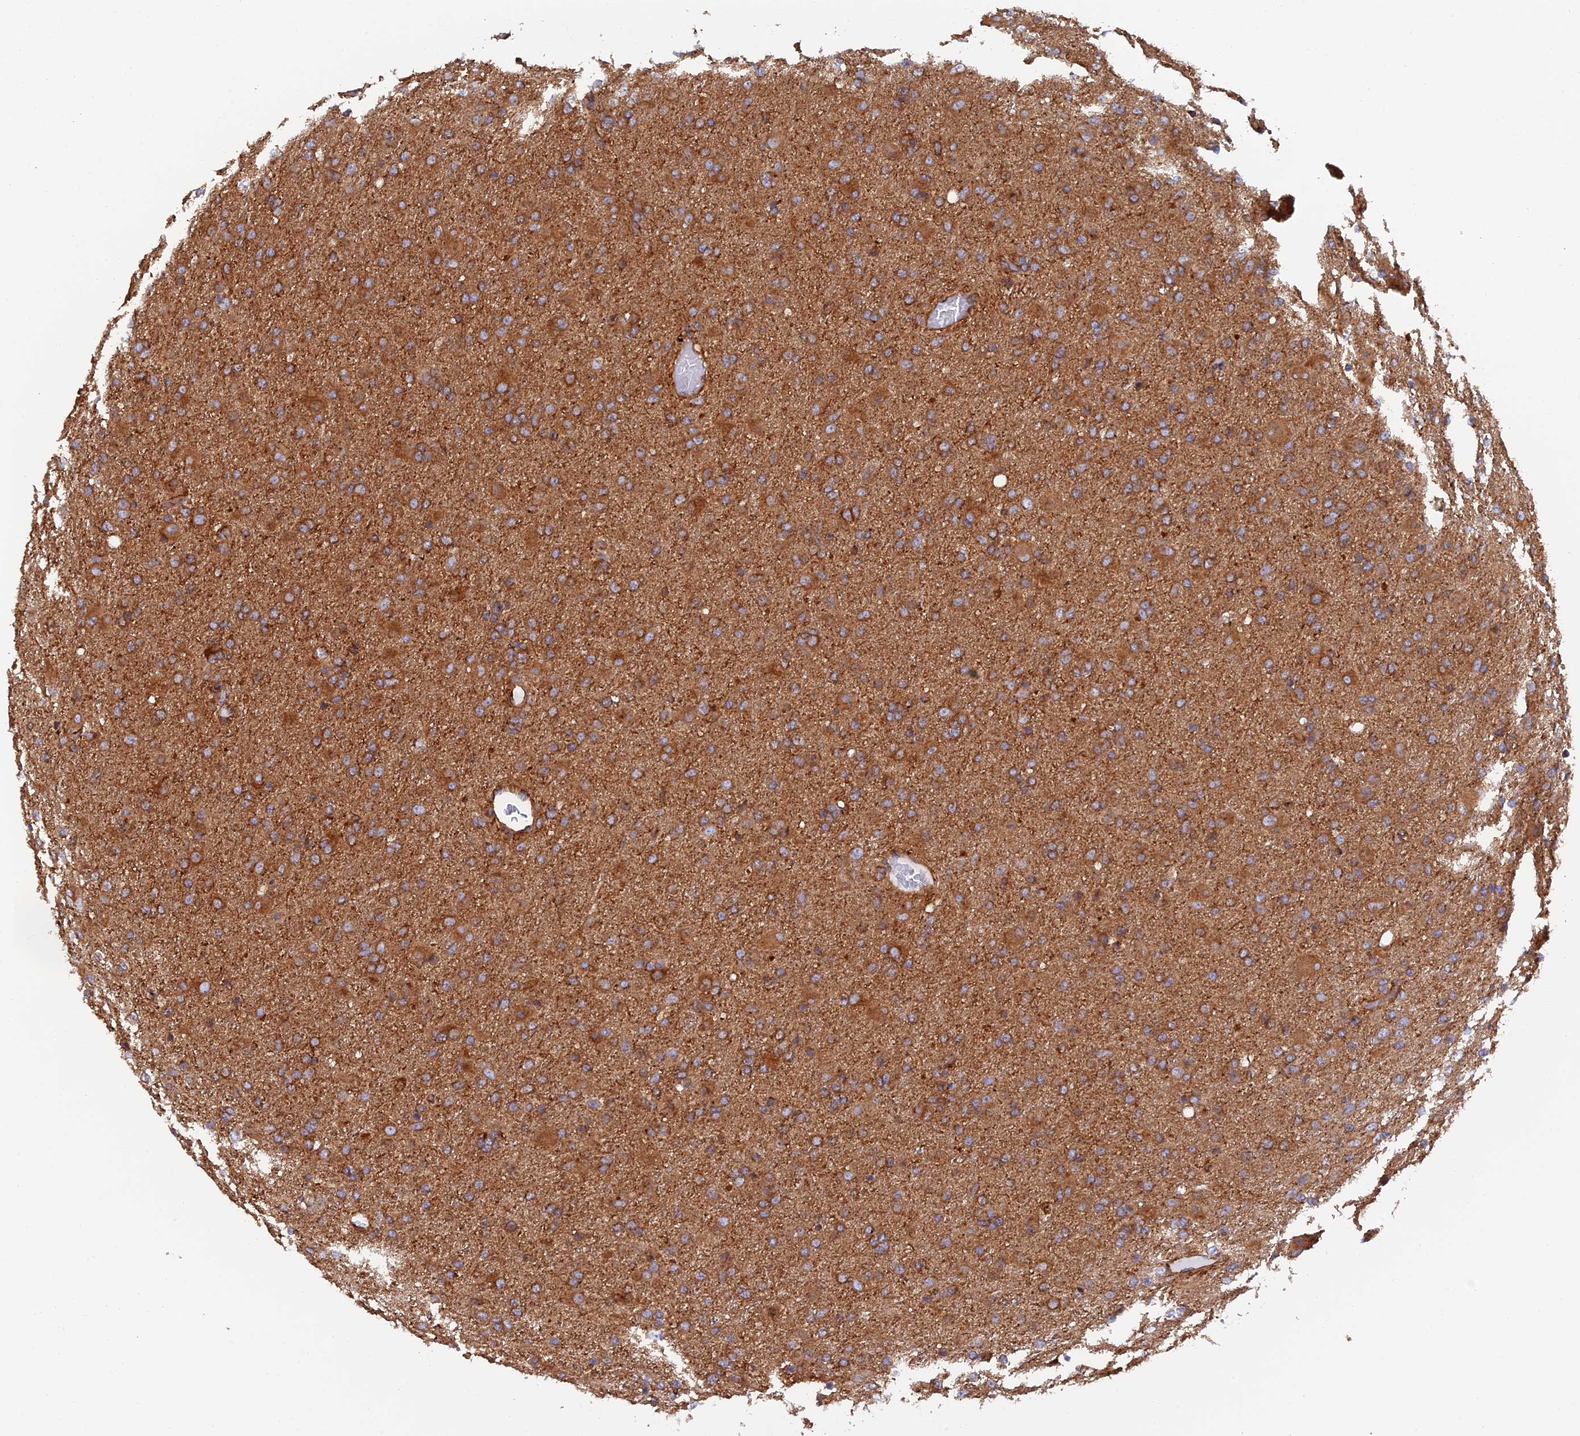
{"staining": {"intensity": "moderate", "quantity": ">75%", "location": "cytoplasmic/membranous"}, "tissue": "glioma", "cell_type": "Tumor cells", "image_type": "cancer", "snomed": [{"axis": "morphology", "description": "Glioma, malignant, Low grade"}, {"axis": "topography", "description": "Brain"}], "caption": "A brown stain shows moderate cytoplasmic/membranous expression of a protein in glioma tumor cells. The protein of interest is shown in brown color, while the nuclei are stained blue.", "gene": "DCTN2", "patient": {"sex": "male", "age": 65}}